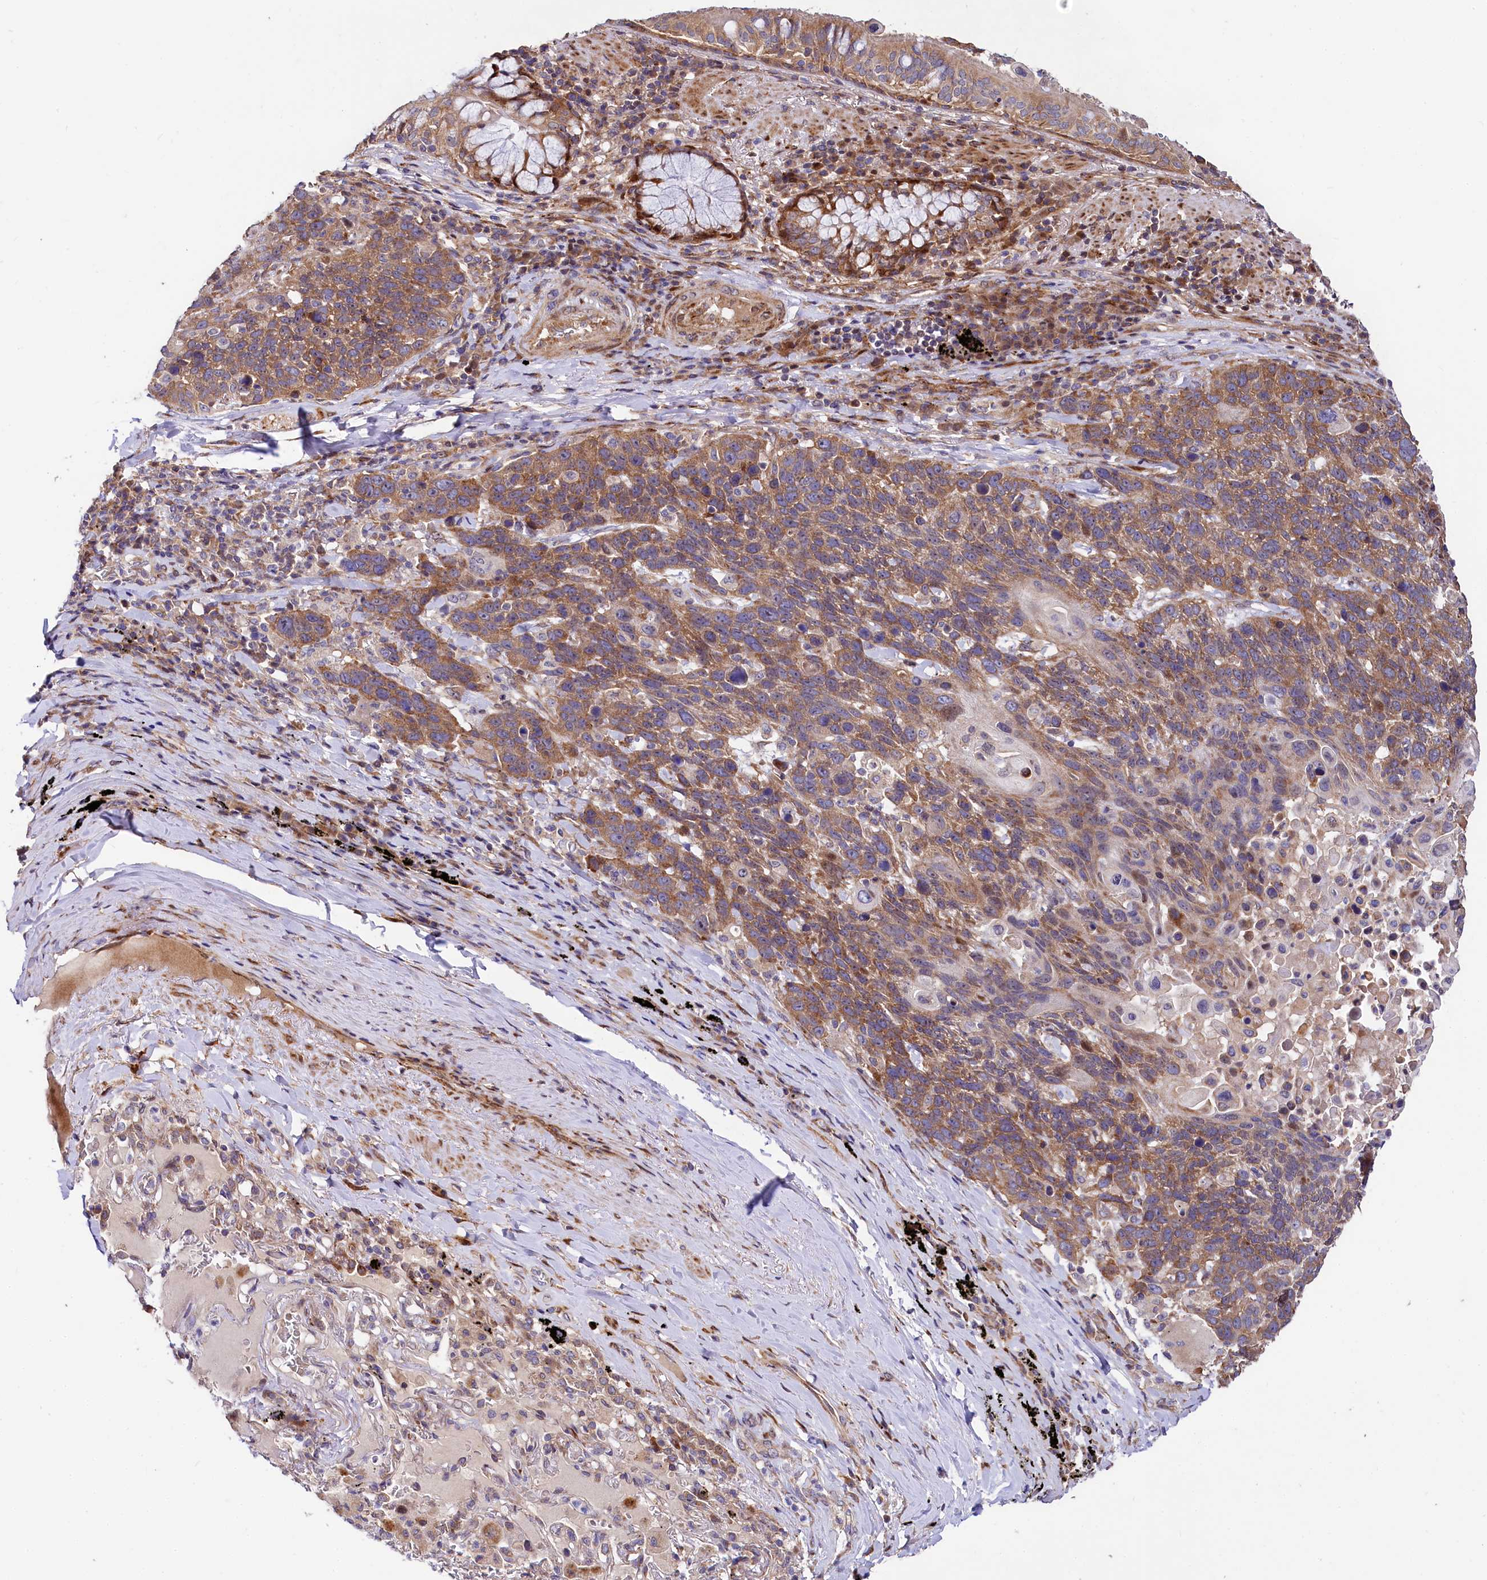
{"staining": {"intensity": "moderate", "quantity": ">75%", "location": "cytoplasmic/membranous"}, "tissue": "lung cancer", "cell_type": "Tumor cells", "image_type": "cancer", "snomed": [{"axis": "morphology", "description": "Squamous cell carcinoma, NOS"}, {"axis": "topography", "description": "Lung"}], "caption": "Immunohistochemistry (IHC) (DAB) staining of human squamous cell carcinoma (lung) exhibits moderate cytoplasmic/membranous protein staining in about >75% of tumor cells.", "gene": "PDZRN3", "patient": {"sex": "male", "age": 66}}